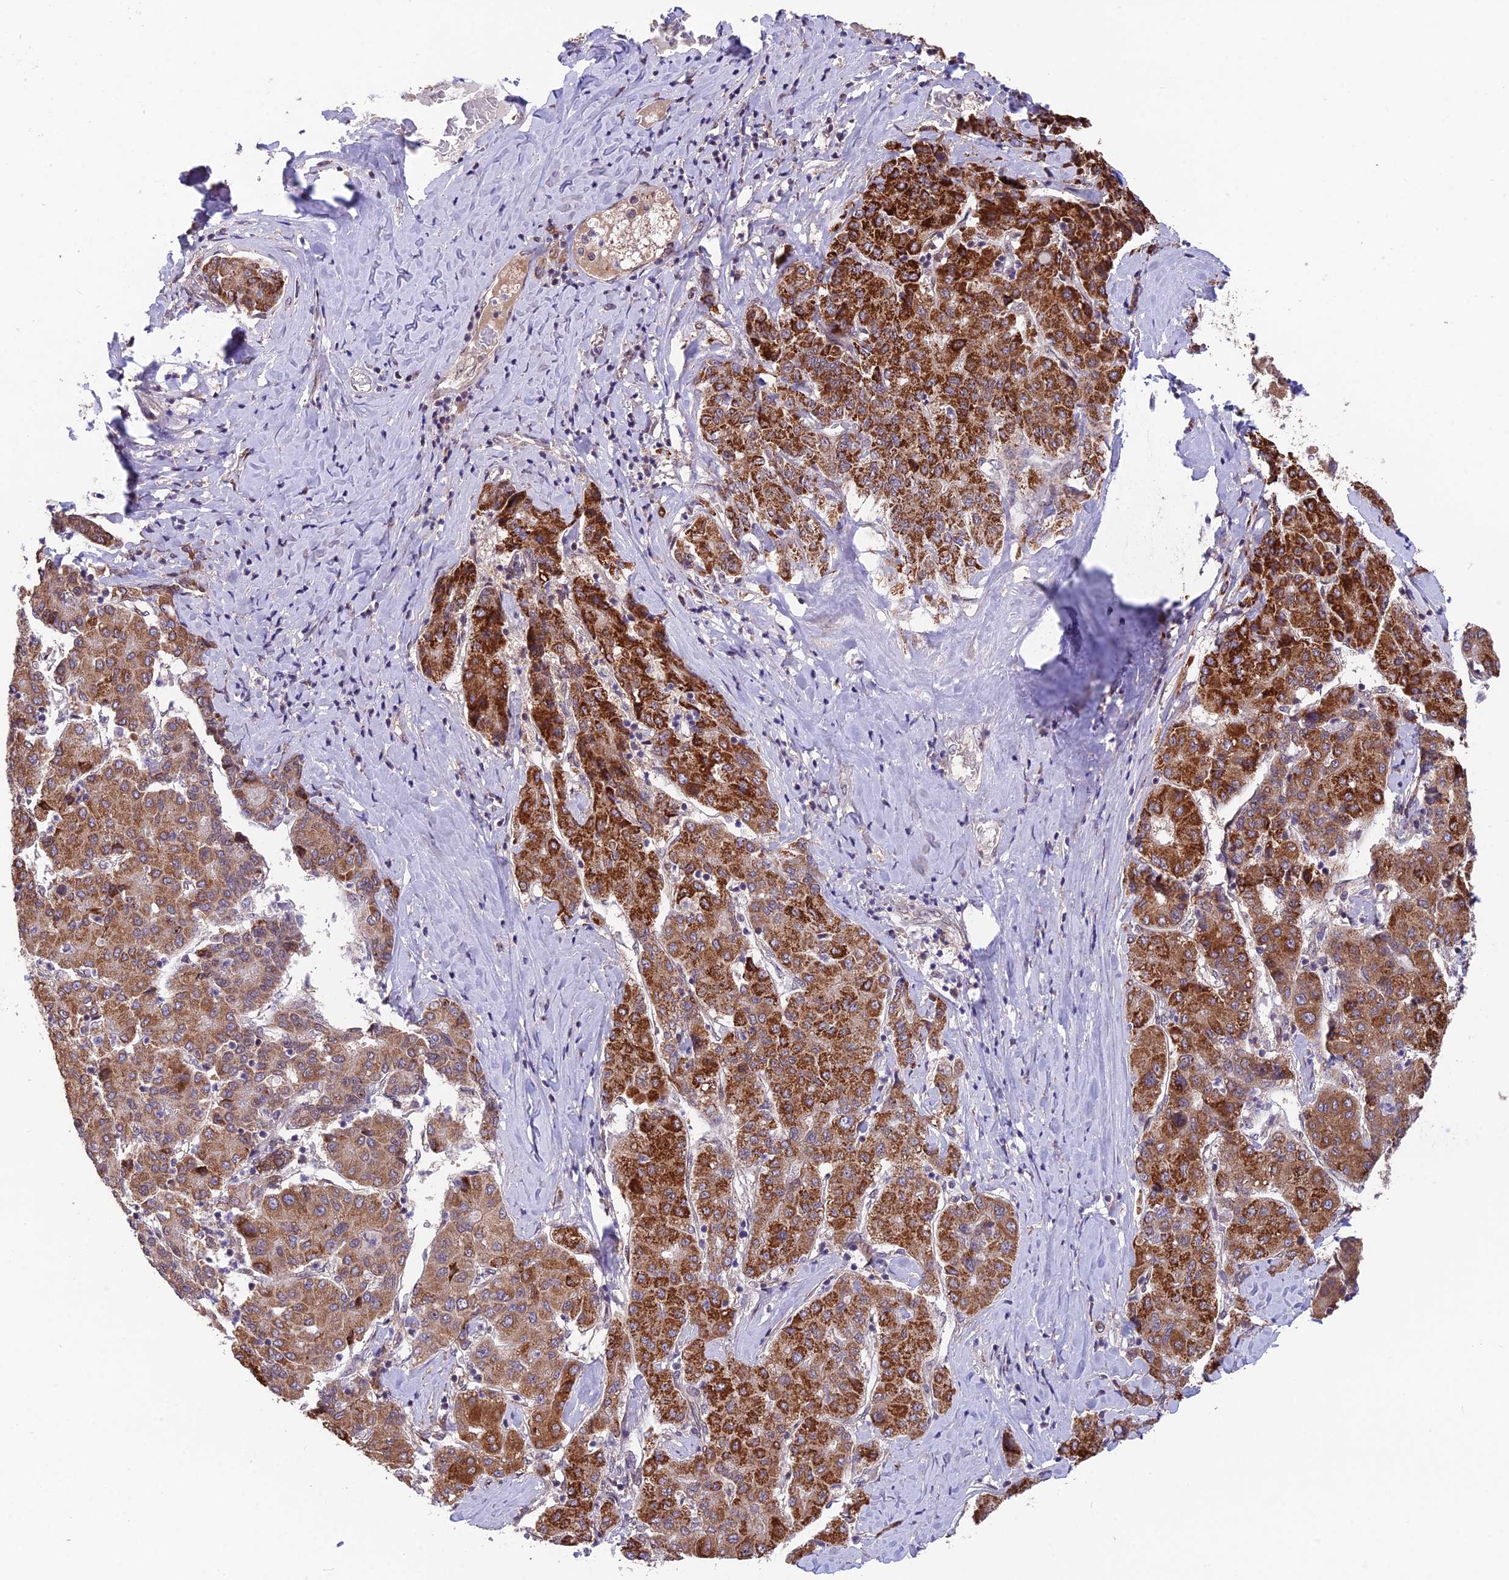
{"staining": {"intensity": "strong", "quantity": ">75%", "location": "cytoplasmic/membranous"}, "tissue": "liver cancer", "cell_type": "Tumor cells", "image_type": "cancer", "snomed": [{"axis": "morphology", "description": "Carcinoma, Hepatocellular, NOS"}, {"axis": "topography", "description": "Liver"}], "caption": "Protein analysis of liver cancer tissue displays strong cytoplasmic/membranous expression in about >75% of tumor cells.", "gene": "CYP2R1", "patient": {"sex": "male", "age": 65}}